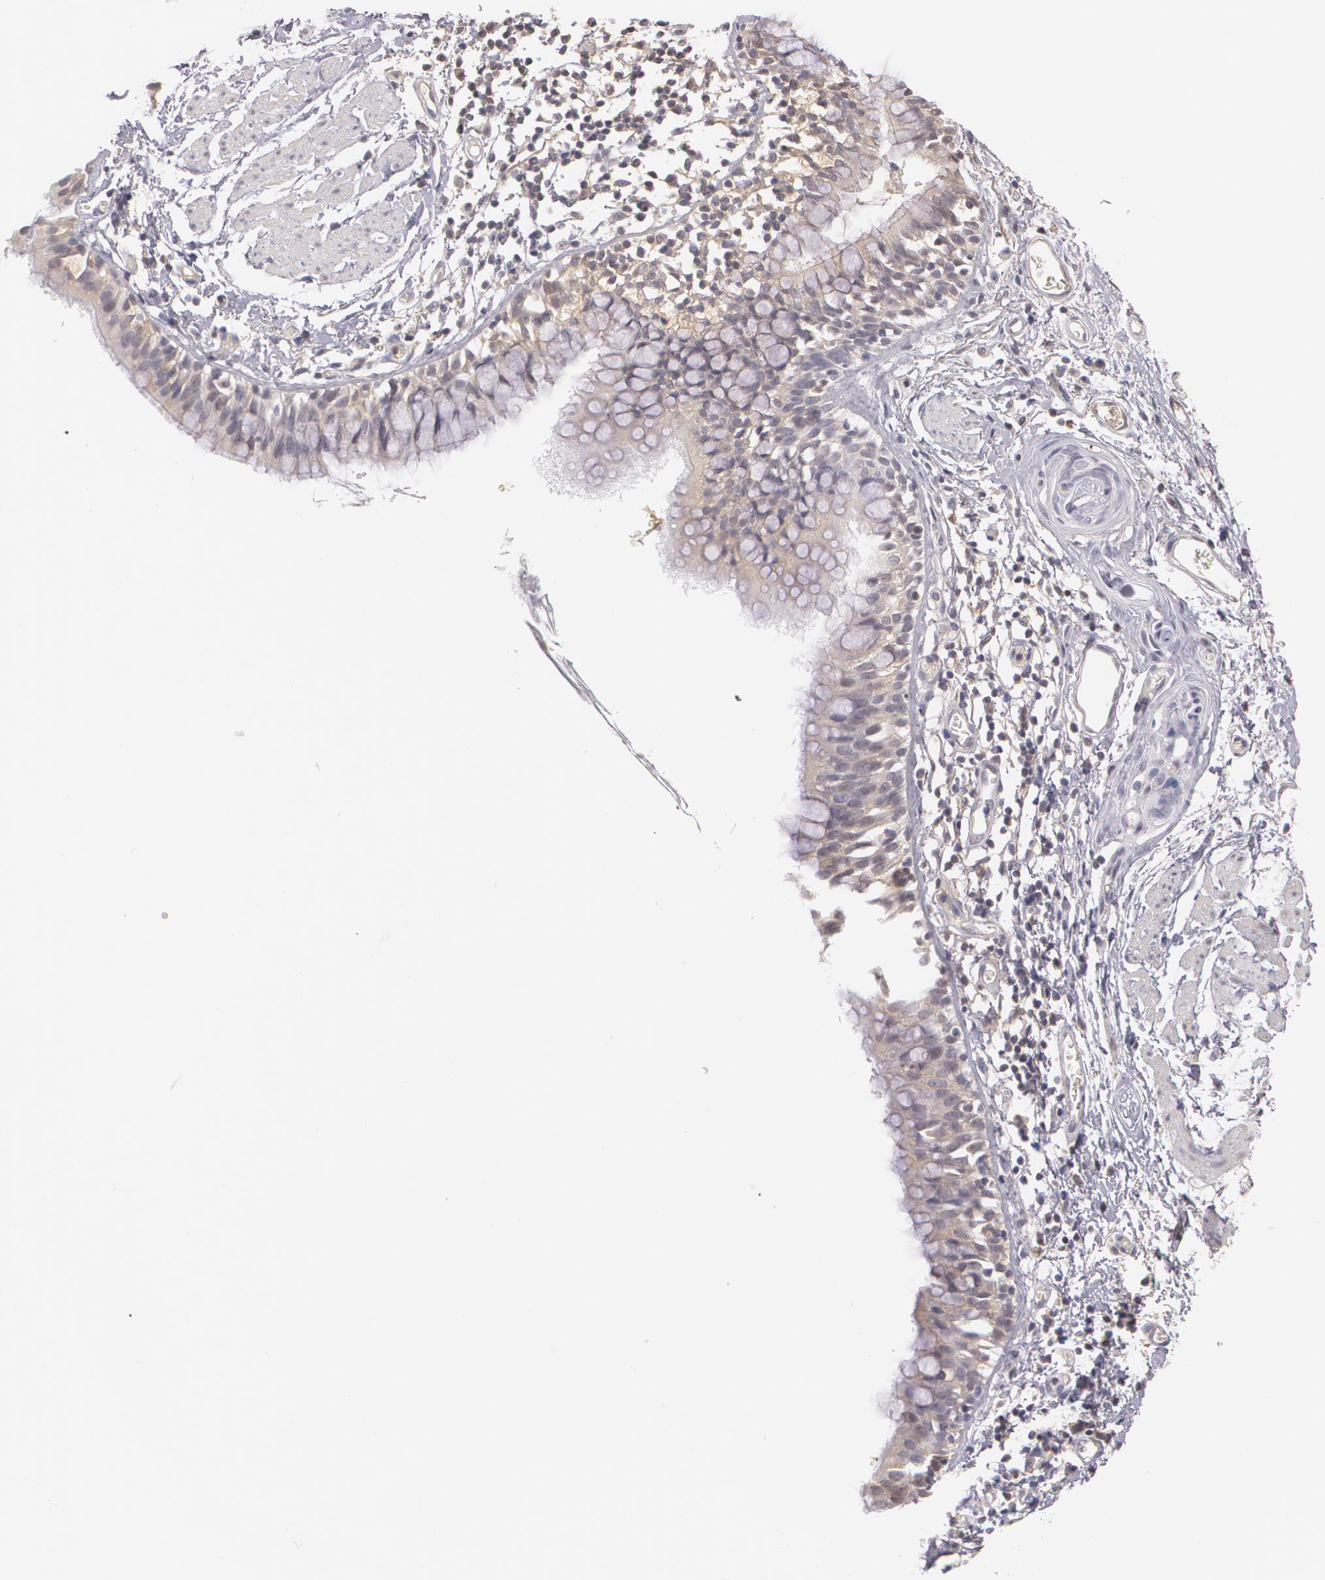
{"staining": {"intensity": "weak", "quantity": ">75%", "location": "cytoplasmic/membranous"}, "tissue": "bronchus", "cell_type": "Respiratory epithelial cells", "image_type": "normal", "snomed": [{"axis": "morphology", "description": "Normal tissue, NOS"}, {"axis": "topography", "description": "Lymph node of abdomen"}, {"axis": "topography", "description": "Lymph node of pelvis"}], "caption": "Immunohistochemical staining of unremarkable human bronchus reveals weak cytoplasmic/membranous protein expression in approximately >75% of respiratory epithelial cells. The protein of interest is shown in brown color, while the nuclei are stained blue.", "gene": "LRG1", "patient": {"sex": "female", "age": 65}}